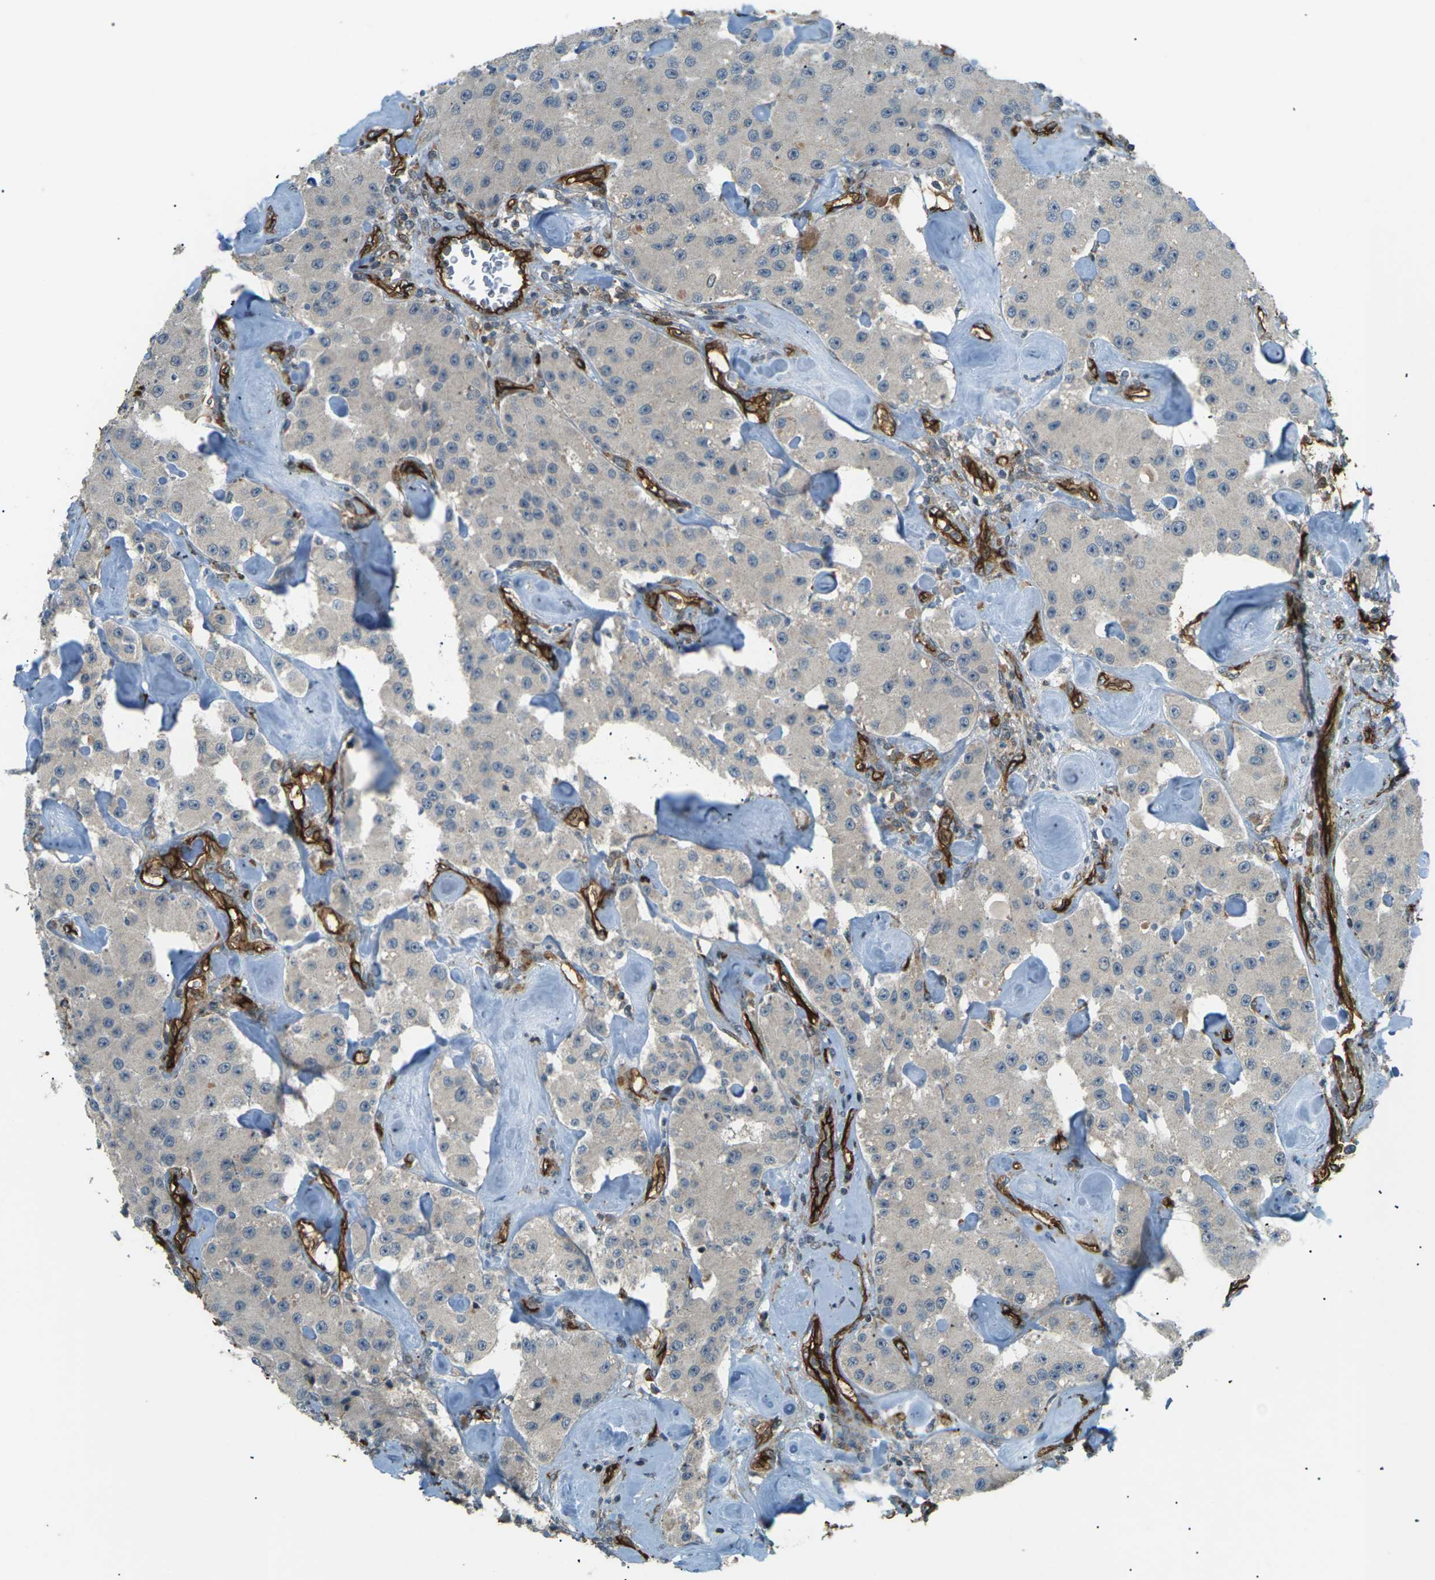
{"staining": {"intensity": "weak", "quantity": "25%-75%", "location": "cytoplasmic/membranous"}, "tissue": "carcinoid", "cell_type": "Tumor cells", "image_type": "cancer", "snomed": [{"axis": "morphology", "description": "Carcinoid, malignant, NOS"}, {"axis": "topography", "description": "Pancreas"}], "caption": "Carcinoid was stained to show a protein in brown. There is low levels of weak cytoplasmic/membranous staining in approximately 25%-75% of tumor cells.", "gene": "S1PR1", "patient": {"sex": "male", "age": 41}}